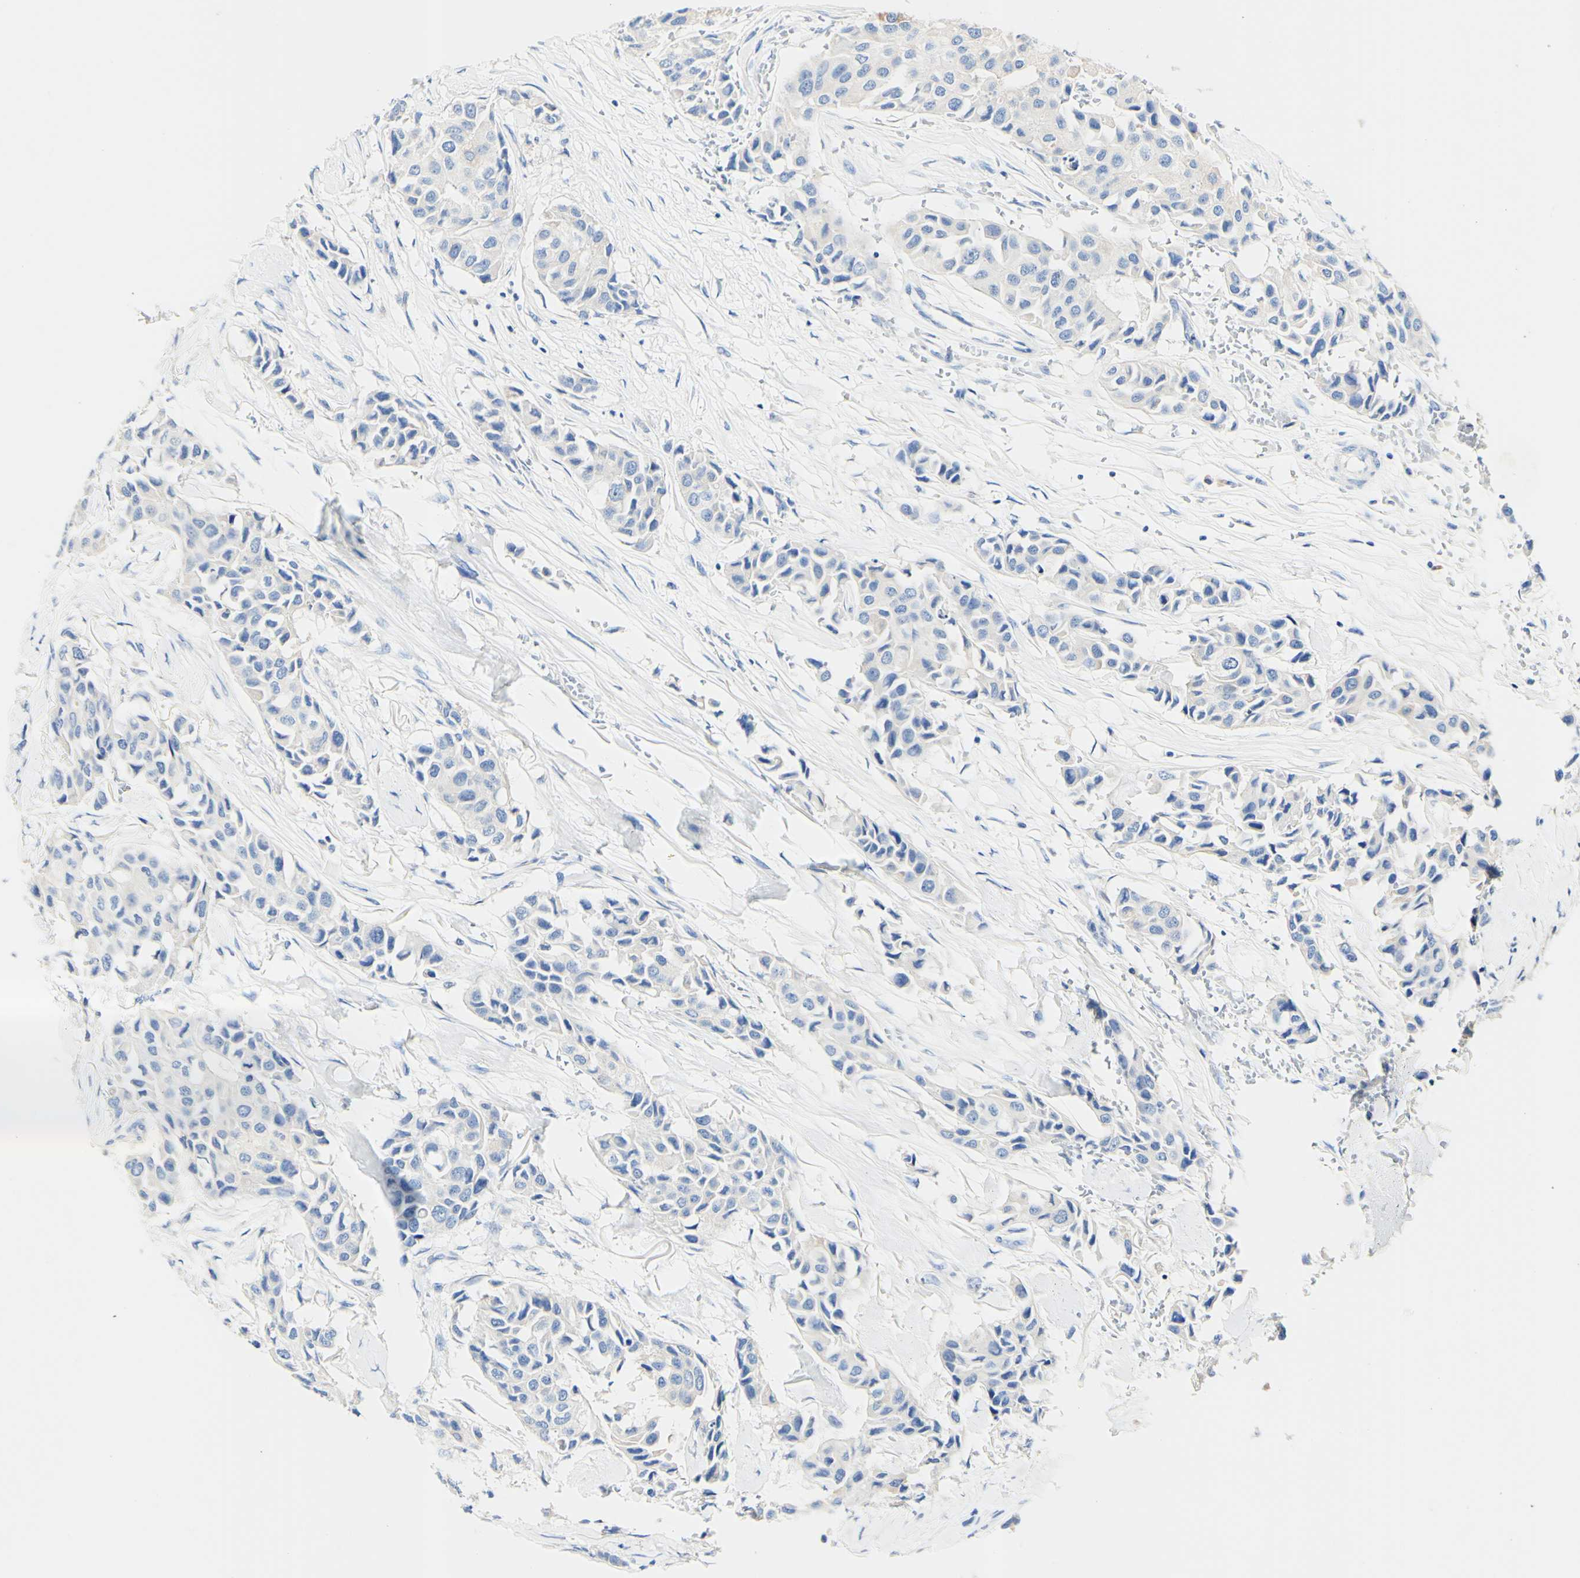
{"staining": {"intensity": "weak", "quantity": "<25%", "location": "cytoplasmic/membranous"}, "tissue": "breast cancer", "cell_type": "Tumor cells", "image_type": "cancer", "snomed": [{"axis": "morphology", "description": "Duct carcinoma"}, {"axis": "topography", "description": "Breast"}], "caption": "High magnification brightfield microscopy of breast invasive ductal carcinoma stained with DAB (3,3'-diaminobenzidine) (brown) and counterstained with hematoxylin (blue): tumor cells show no significant expression.", "gene": "FGF4", "patient": {"sex": "female", "age": 80}}